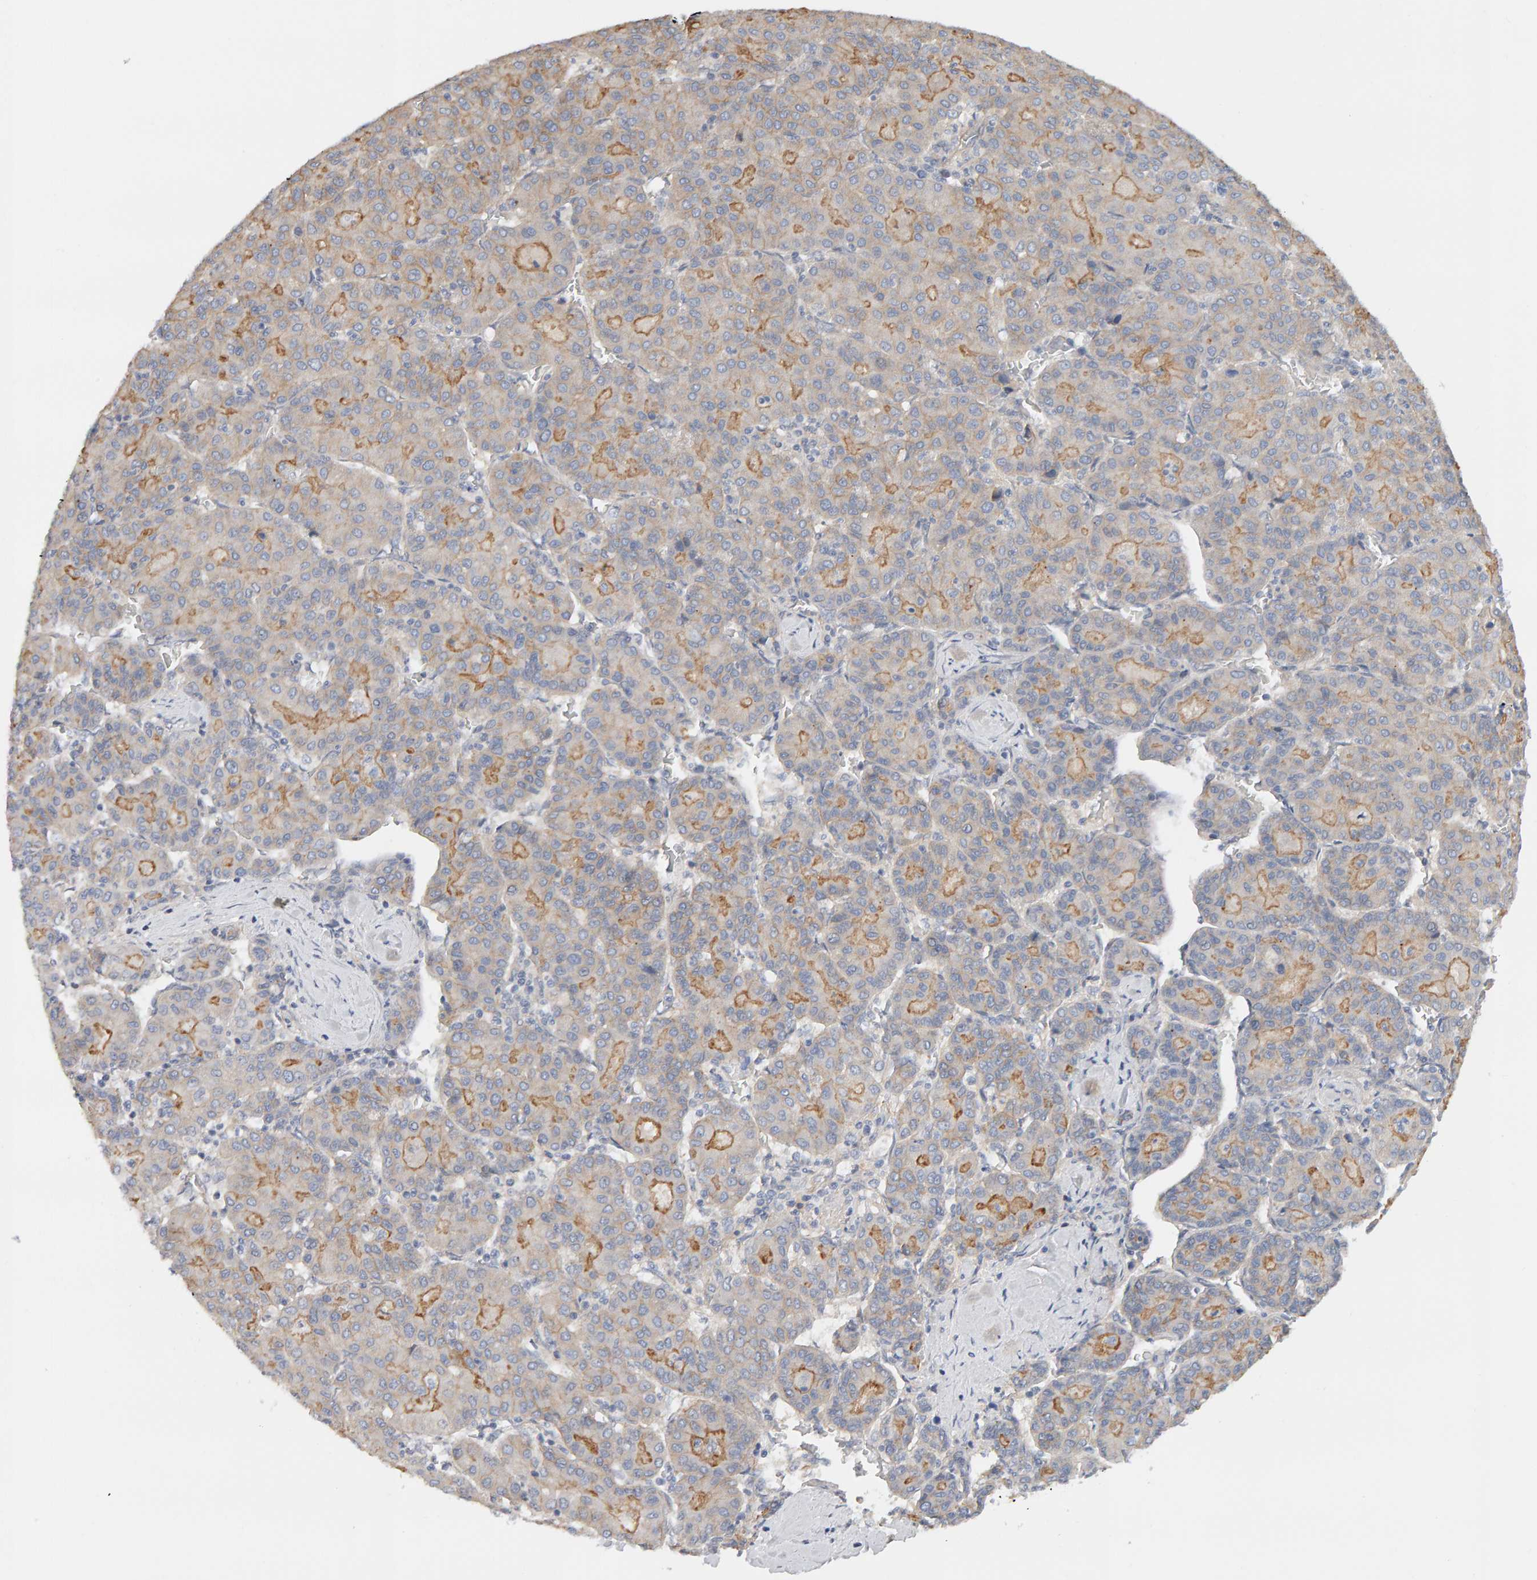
{"staining": {"intensity": "moderate", "quantity": "<25%", "location": "cytoplasmic/membranous"}, "tissue": "liver cancer", "cell_type": "Tumor cells", "image_type": "cancer", "snomed": [{"axis": "morphology", "description": "Carcinoma, Hepatocellular, NOS"}, {"axis": "topography", "description": "Liver"}], "caption": "Immunohistochemistry (IHC) histopathology image of liver hepatocellular carcinoma stained for a protein (brown), which shows low levels of moderate cytoplasmic/membranous positivity in about <25% of tumor cells.", "gene": "PPP1R16A", "patient": {"sex": "male", "age": 65}}